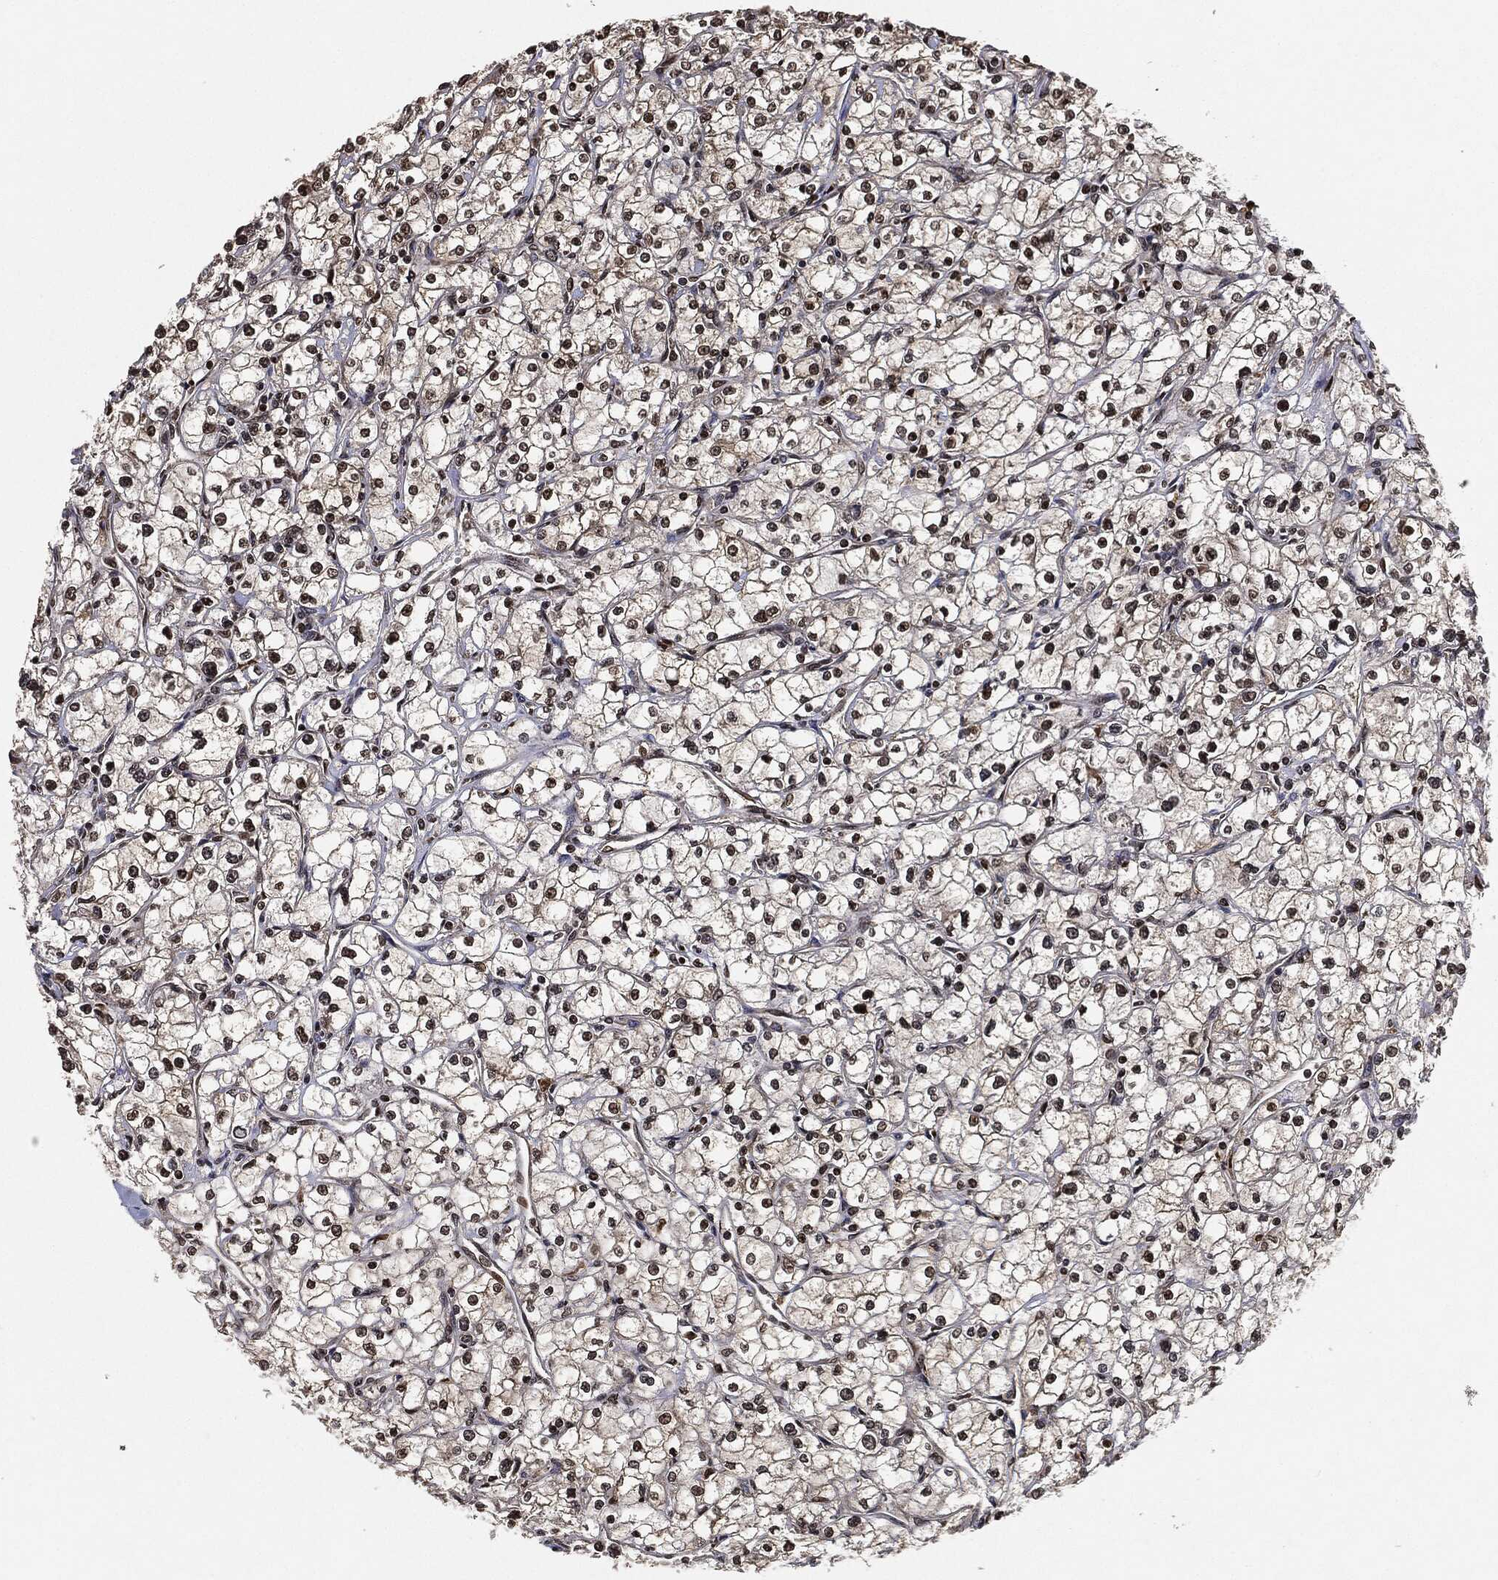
{"staining": {"intensity": "weak", "quantity": "<25%", "location": "nuclear"}, "tissue": "renal cancer", "cell_type": "Tumor cells", "image_type": "cancer", "snomed": [{"axis": "morphology", "description": "Adenocarcinoma, NOS"}, {"axis": "topography", "description": "Kidney"}], "caption": "Protein analysis of renal cancer (adenocarcinoma) exhibits no significant positivity in tumor cells.", "gene": "PDK1", "patient": {"sex": "male", "age": 67}}